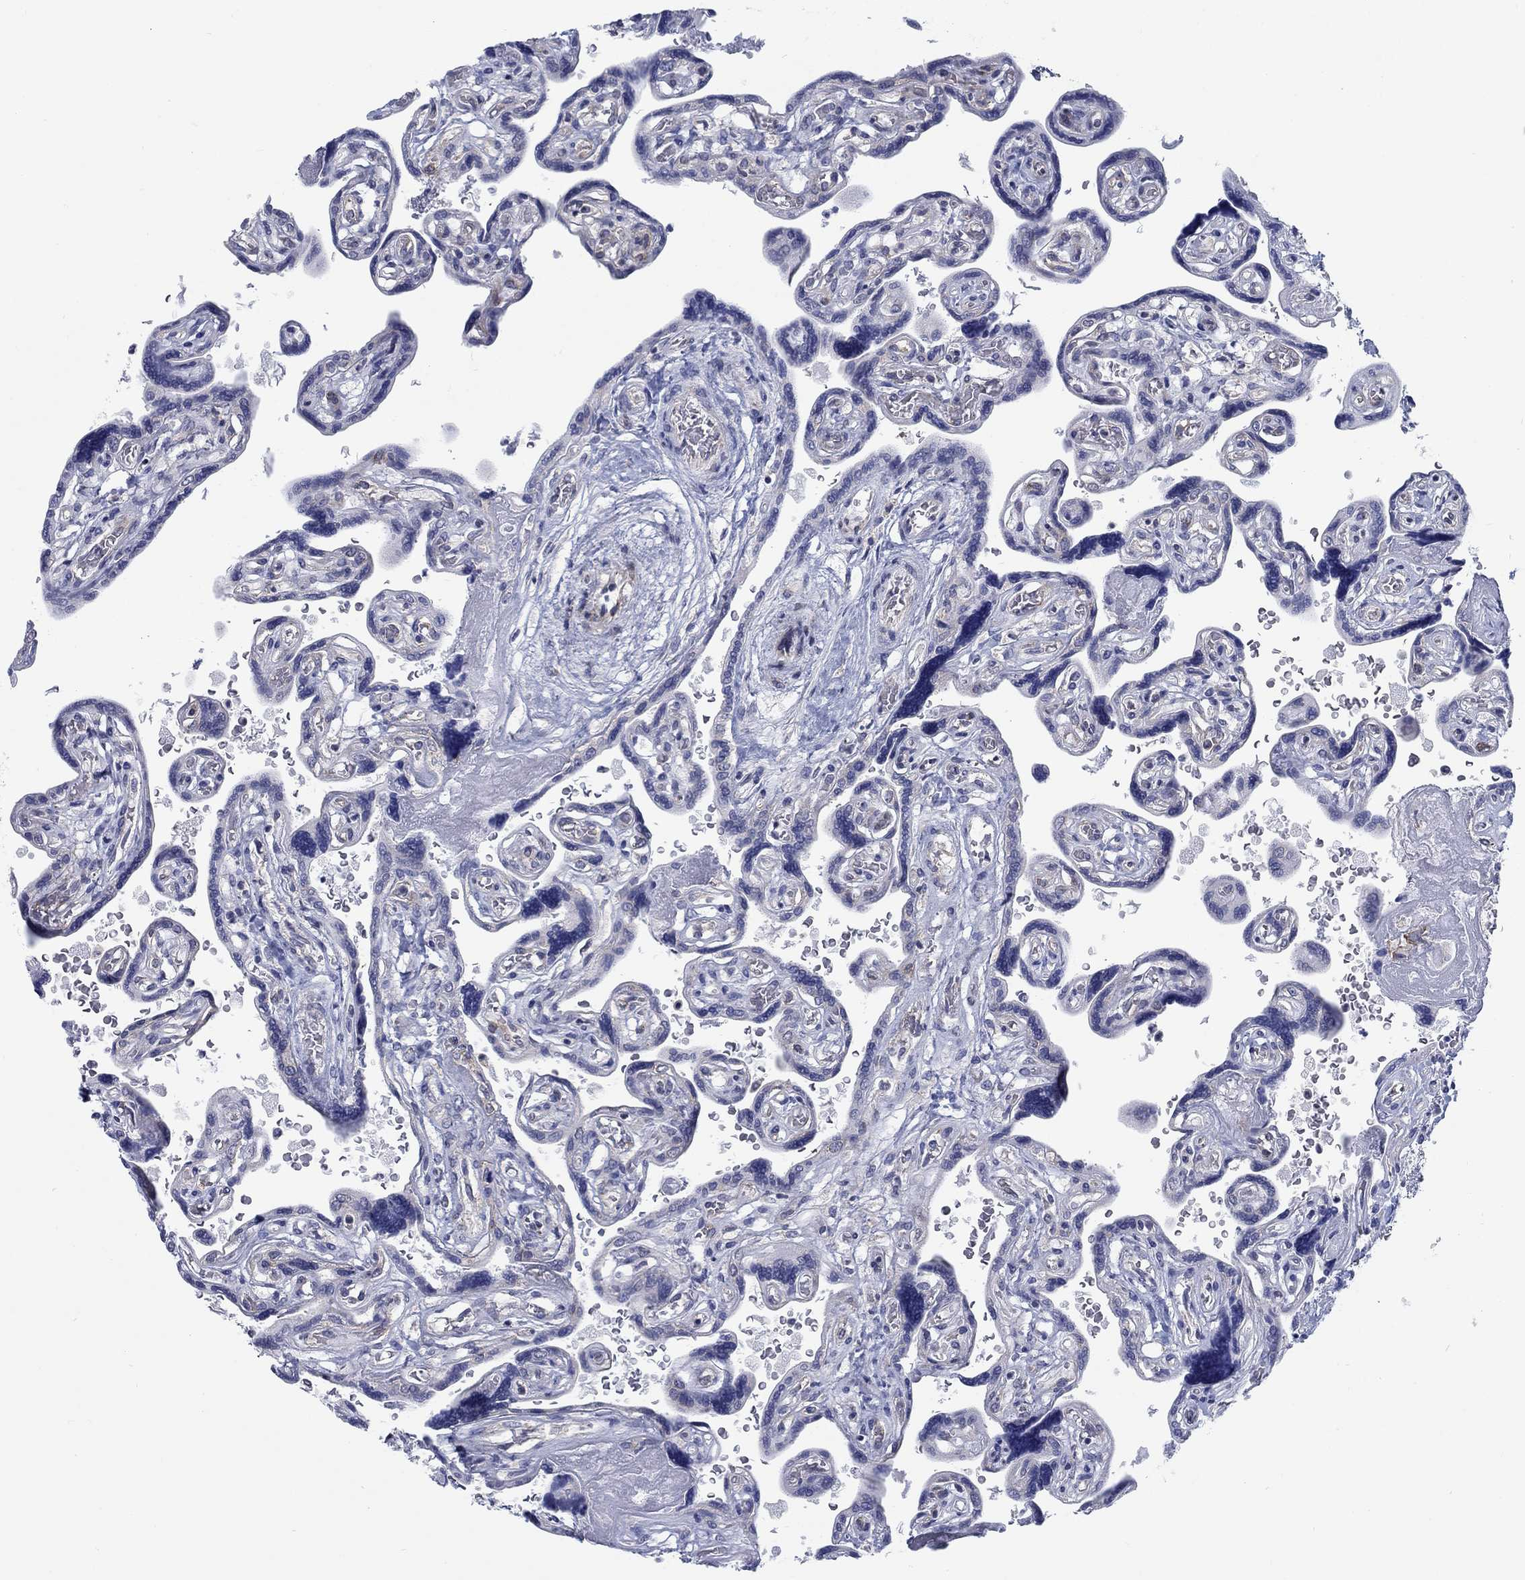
{"staining": {"intensity": "weak", "quantity": ">75%", "location": "cytoplasmic/membranous"}, "tissue": "placenta", "cell_type": "Decidual cells", "image_type": "normal", "snomed": [{"axis": "morphology", "description": "Normal tissue, NOS"}, {"axis": "topography", "description": "Placenta"}], "caption": "Immunohistochemical staining of benign placenta reveals weak cytoplasmic/membranous protein expression in approximately >75% of decidual cells. The protein is stained brown, and the nuclei are stained in blue (DAB IHC with brightfield microscopy, high magnification).", "gene": "TMEM59", "patient": {"sex": "female", "age": 32}}